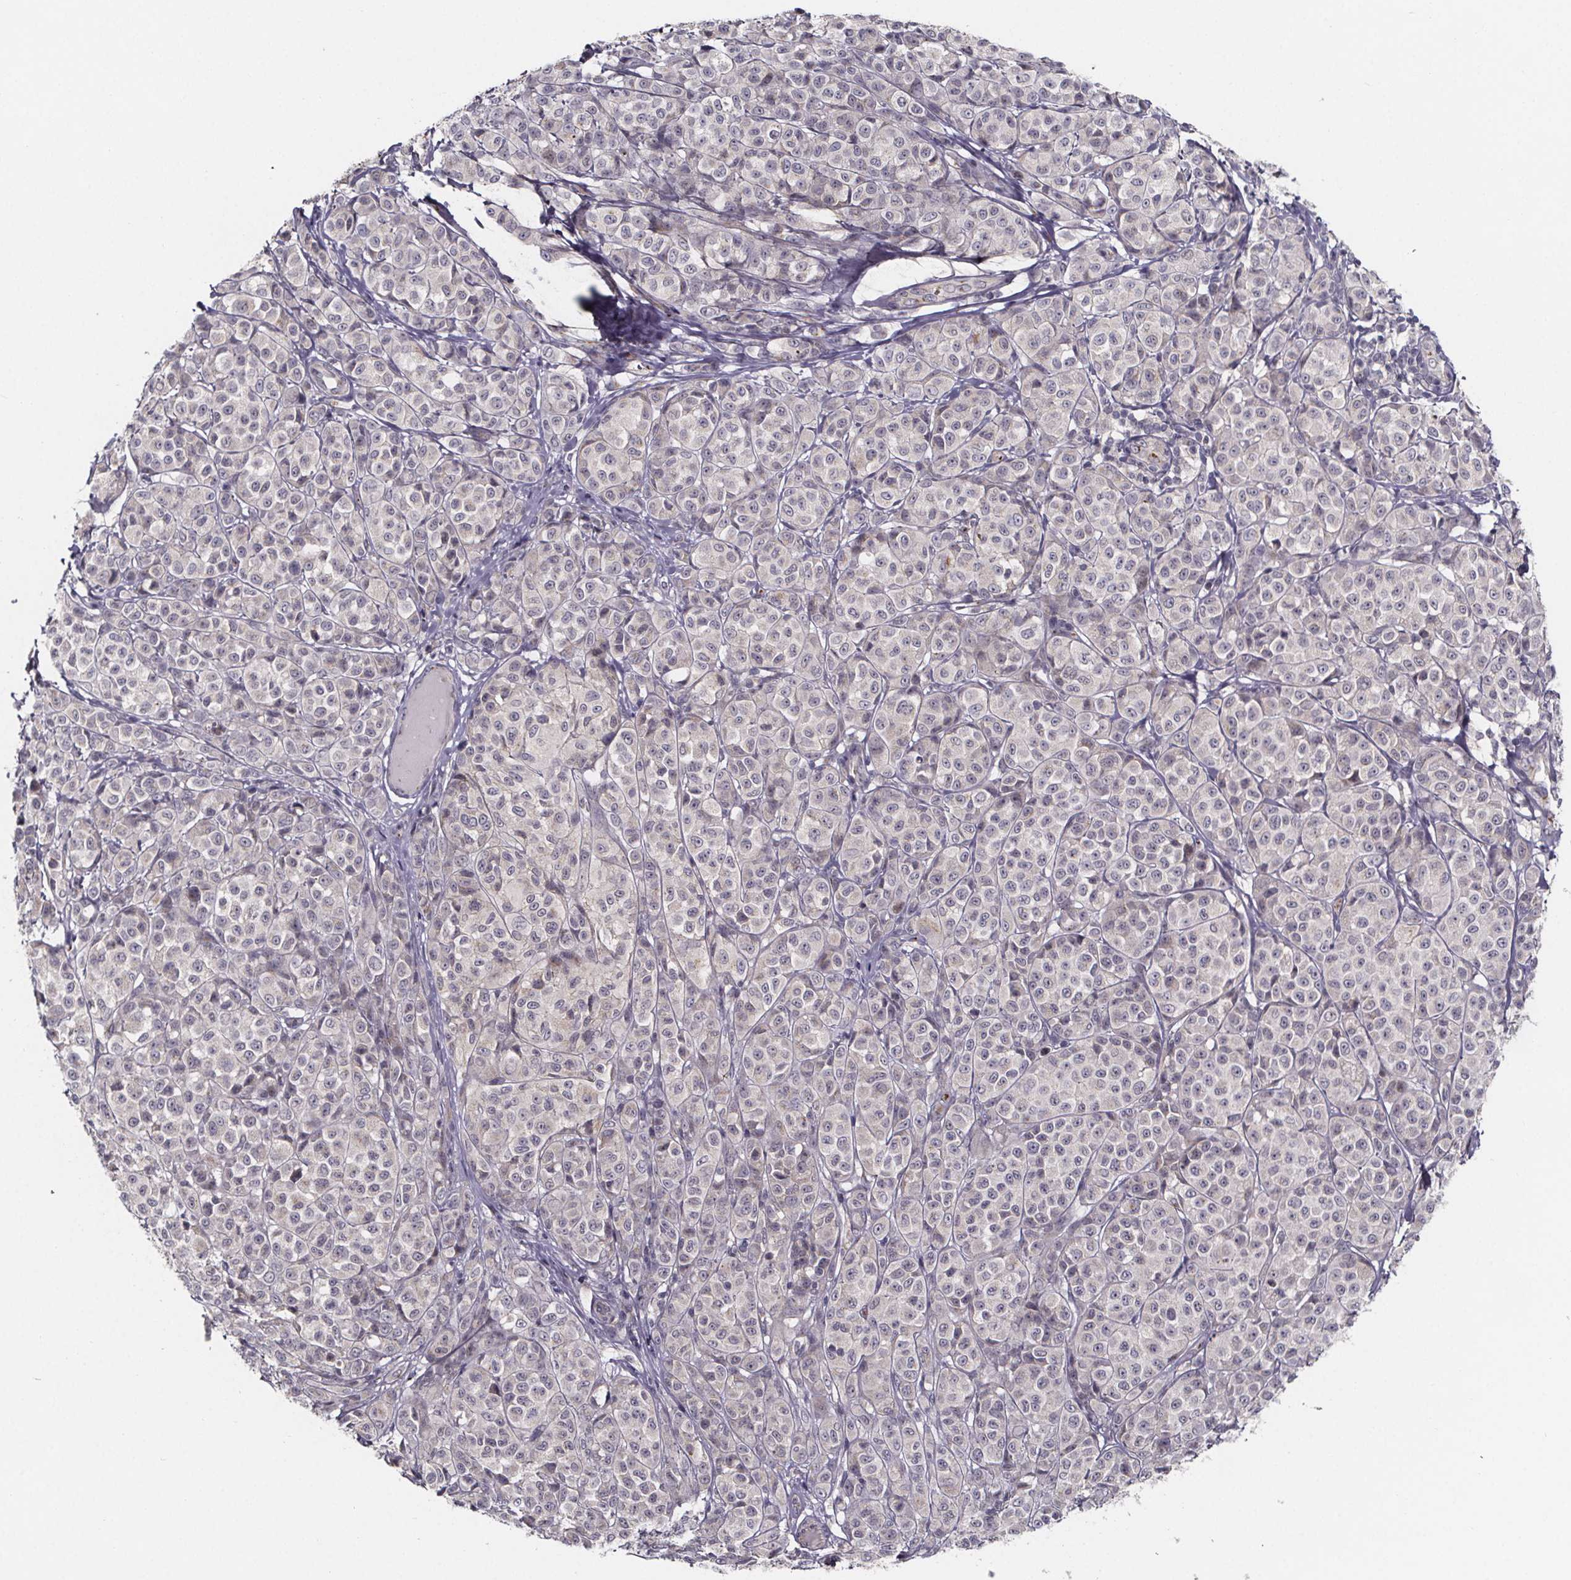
{"staining": {"intensity": "negative", "quantity": "none", "location": "none"}, "tissue": "melanoma", "cell_type": "Tumor cells", "image_type": "cancer", "snomed": [{"axis": "morphology", "description": "Malignant melanoma, NOS"}, {"axis": "topography", "description": "Skin"}], "caption": "A histopathology image of melanoma stained for a protein exhibits no brown staining in tumor cells.", "gene": "NDST1", "patient": {"sex": "male", "age": 89}}